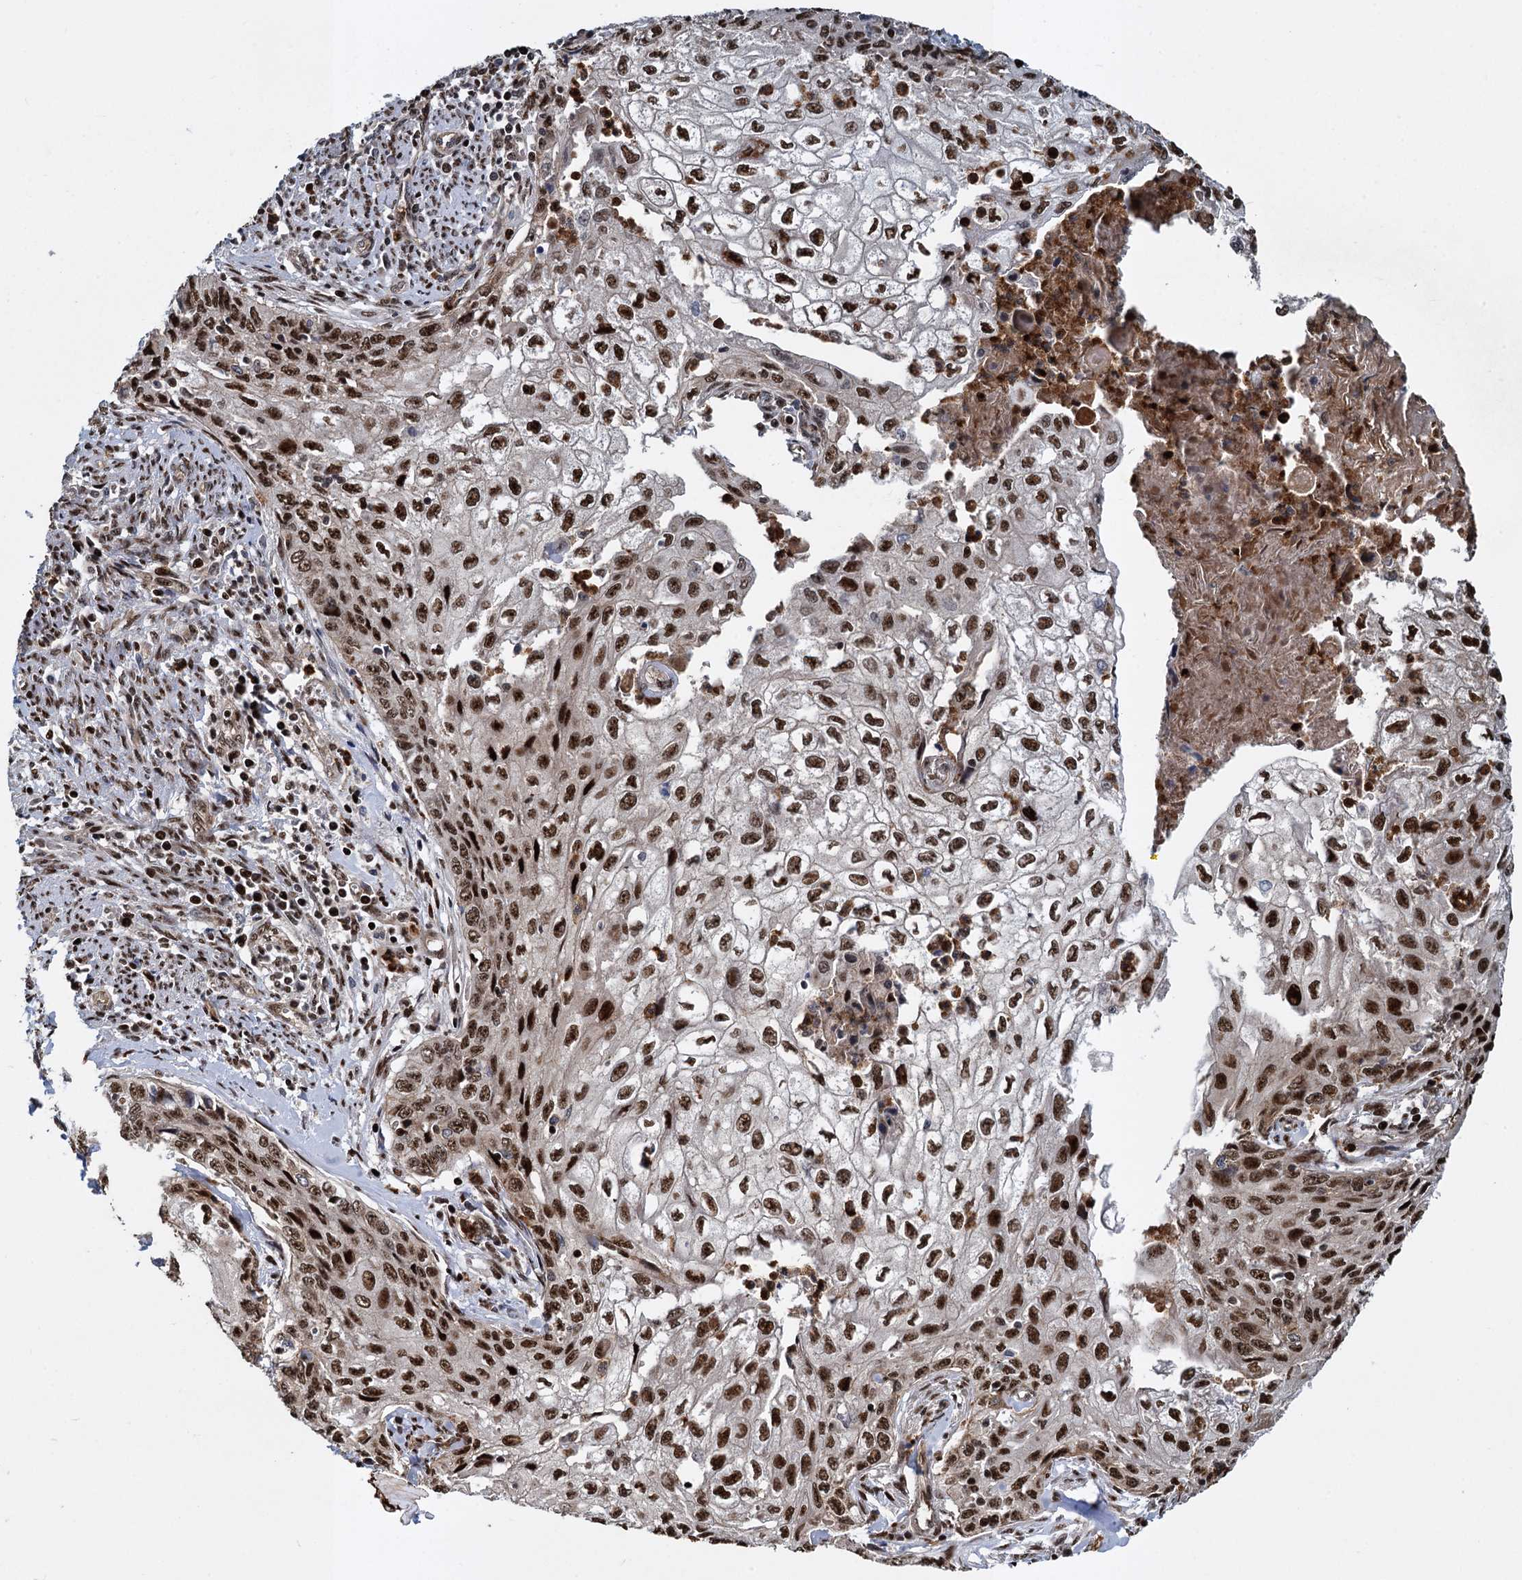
{"staining": {"intensity": "strong", "quantity": ">75%", "location": "nuclear"}, "tissue": "cervical cancer", "cell_type": "Tumor cells", "image_type": "cancer", "snomed": [{"axis": "morphology", "description": "Squamous cell carcinoma, NOS"}, {"axis": "topography", "description": "Cervix"}], "caption": "Strong nuclear staining for a protein is identified in about >75% of tumor cells of cervical cancer using immunohistochemistry.", "gene": "ANKRD49", "patient": {"sex": "female", "age": 67}}